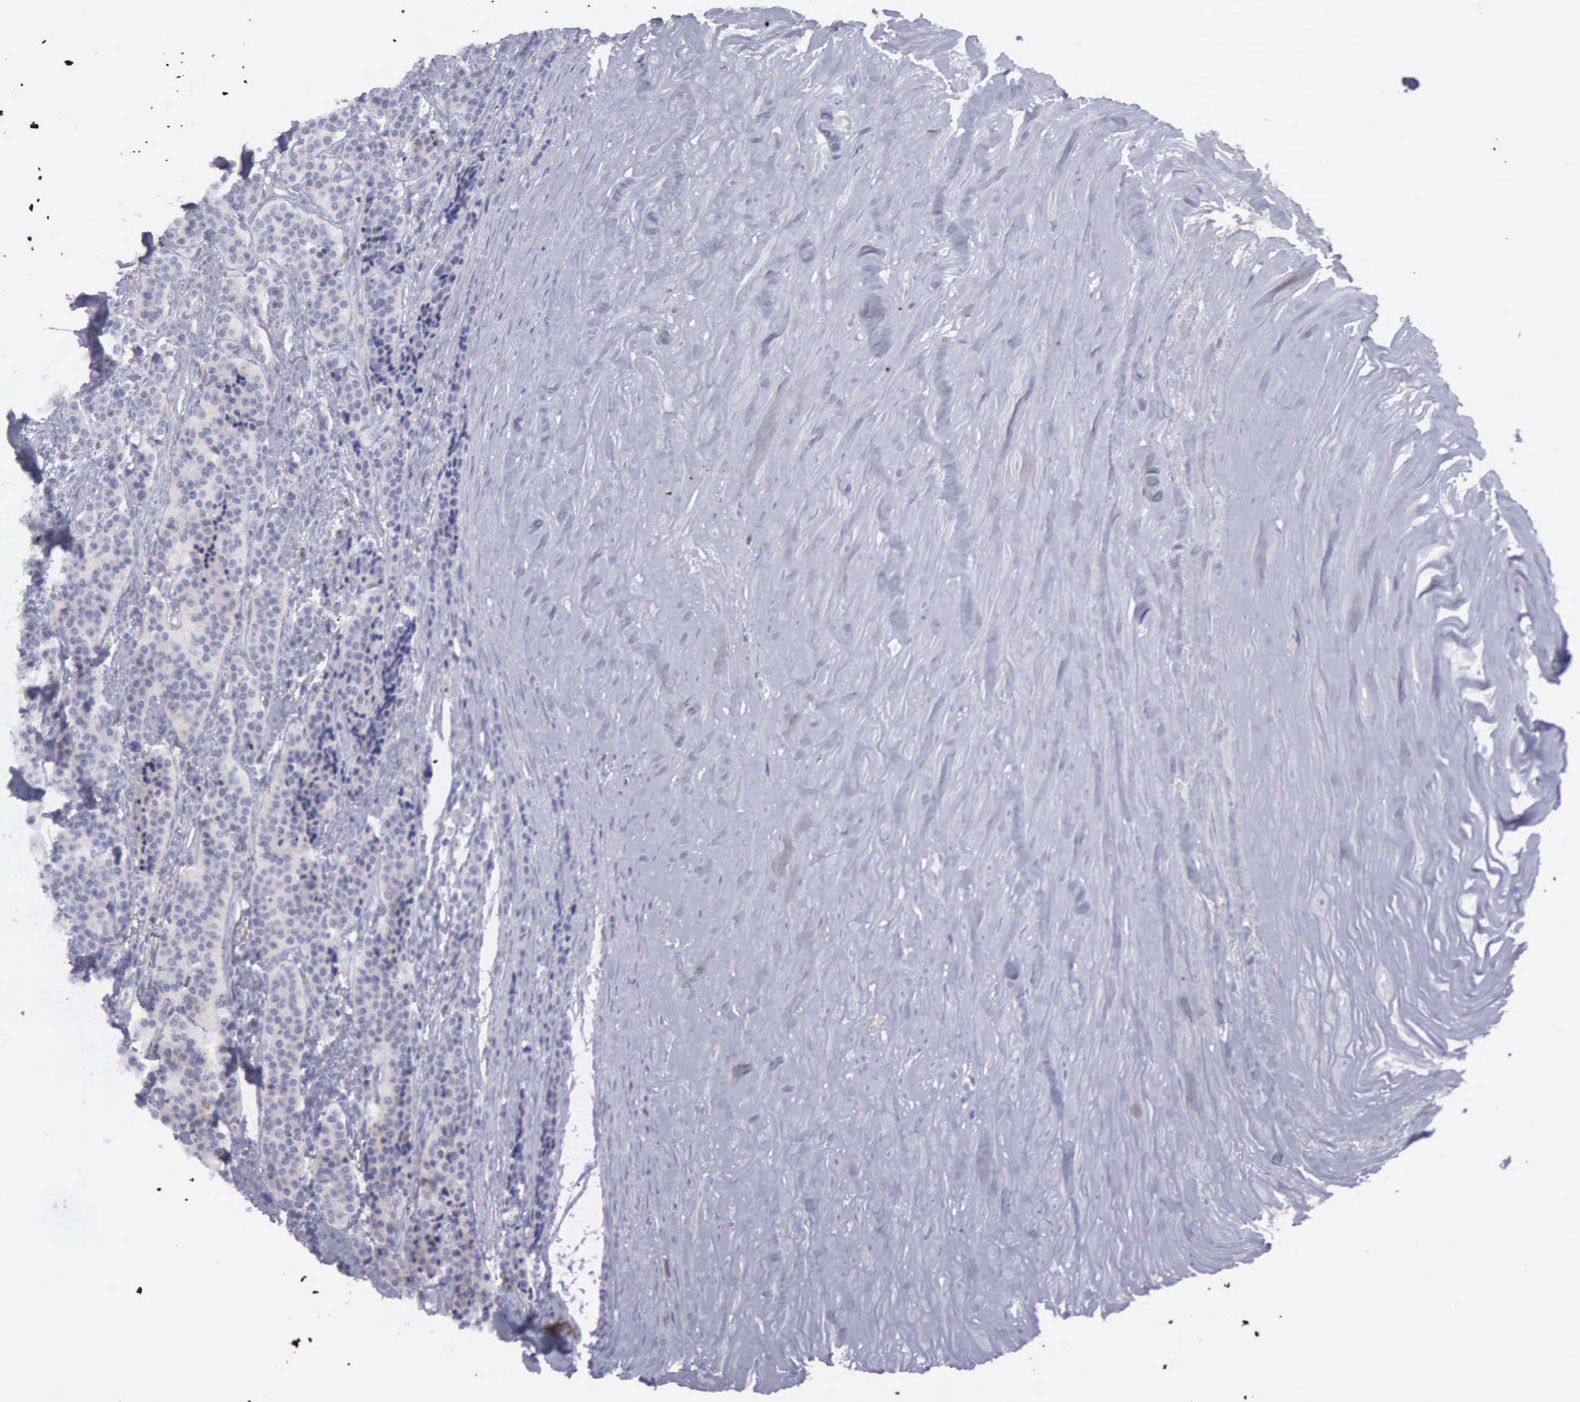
{"staining": {"intensity": "negative", "quantity": "none", "location": "none"}, "tissue": "carcinoid", "cell_type": "Tumor cells", "image_type": "cancer", "snomed": [{"axis": "morphology", "description": "Carcinoid, malignant, NOS"}, {"axis": "topography", "description": "Small intestine"}], "caption": "DAB (3,3'-diaminobenzidine) immunohistochemical staining of carcinoid (malignant) displays no significant staining in tumor cells.", "gene": "TYRP1", "patient": {"sex": "male", "age": 63}}